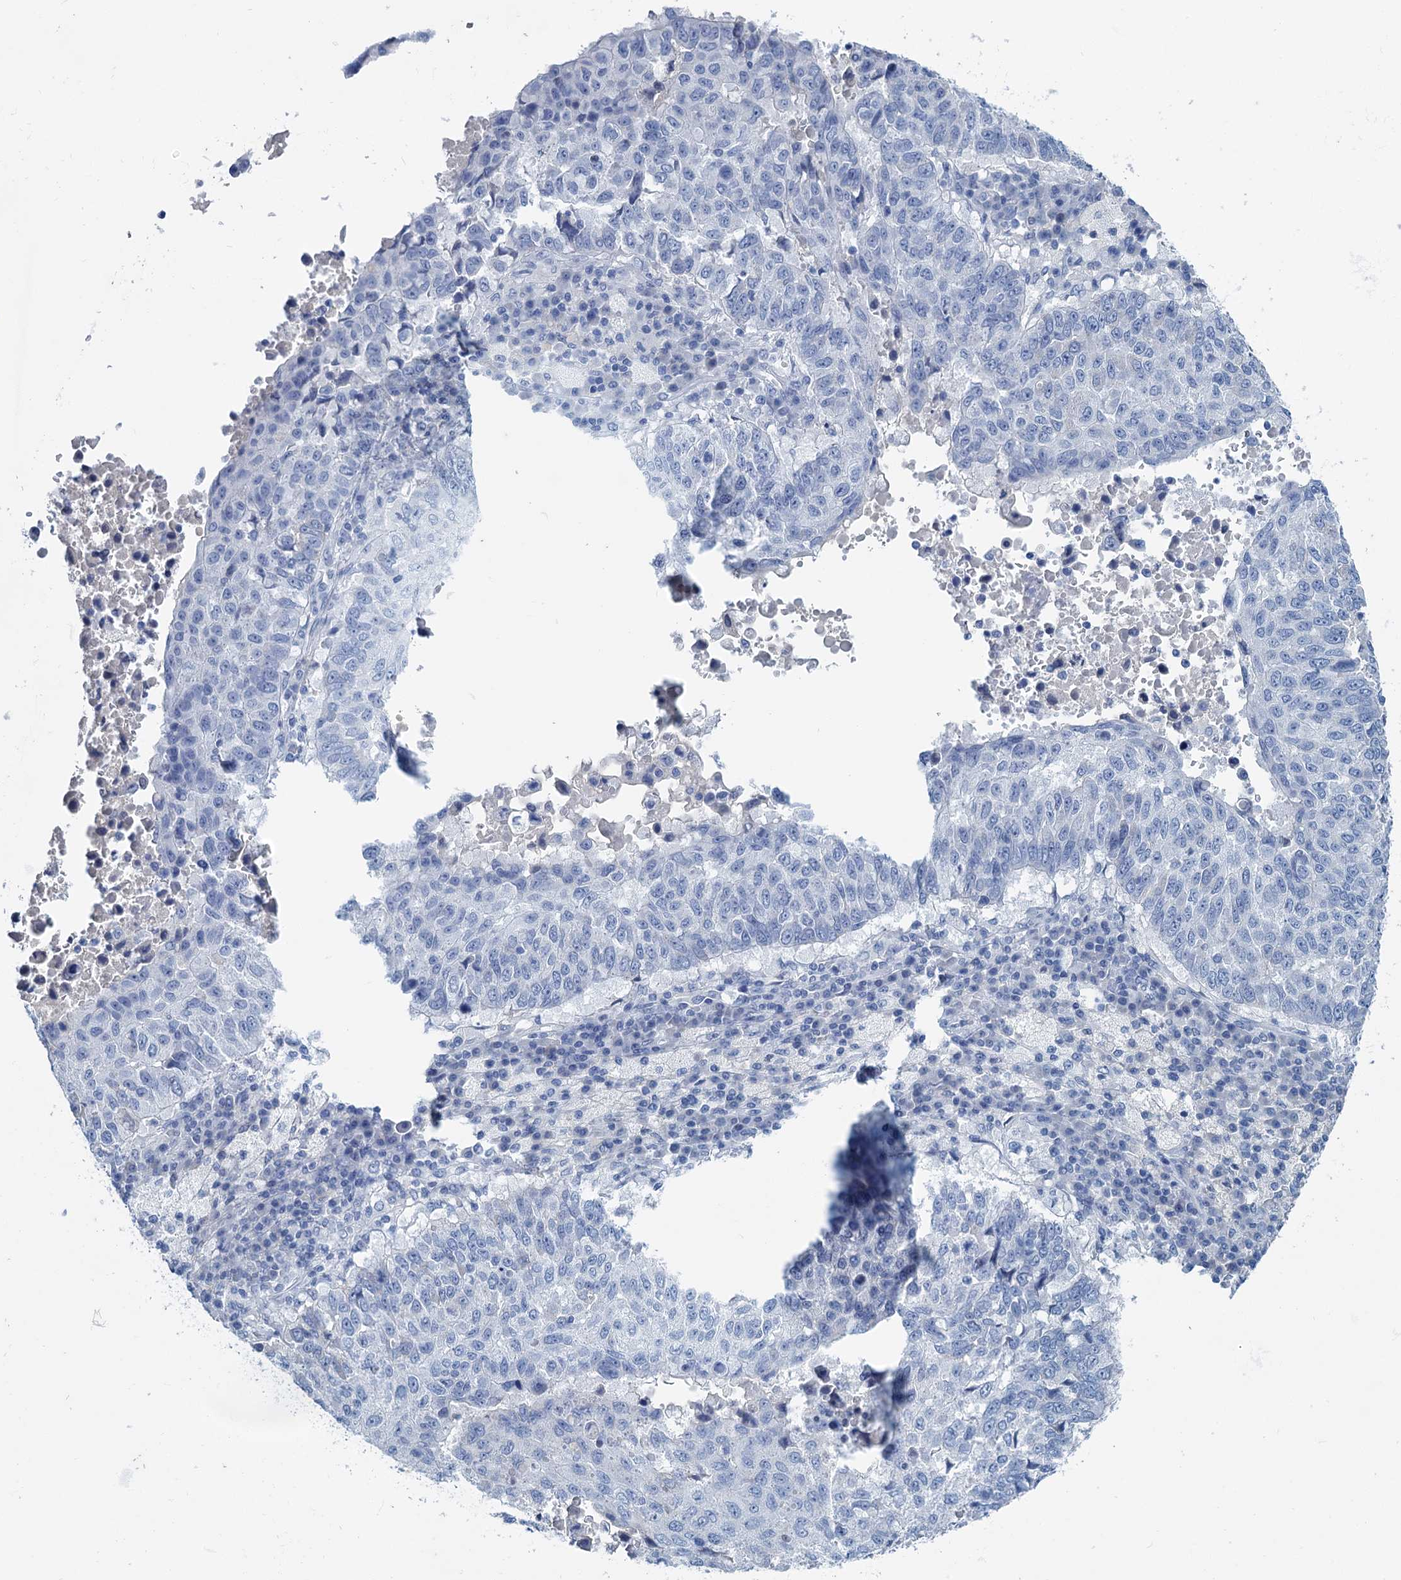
{"staining": {"intensity": "negative", "quantity": "none", "location": "none"}, "tissue": "lung cancer", "cell_type": "Tumor cells", "image_type": "cancer", "snomed": [{"axis": "morphology", "description": "Squamous cell carcinoma, NOS"}, {"axis": "topography", "description": "Lung"}], "caption": "Tumor cells are negative for protein expression in human lung cancer.", "gene": "MYOZ3", "patient": {"sex": "male", "age": 73}}